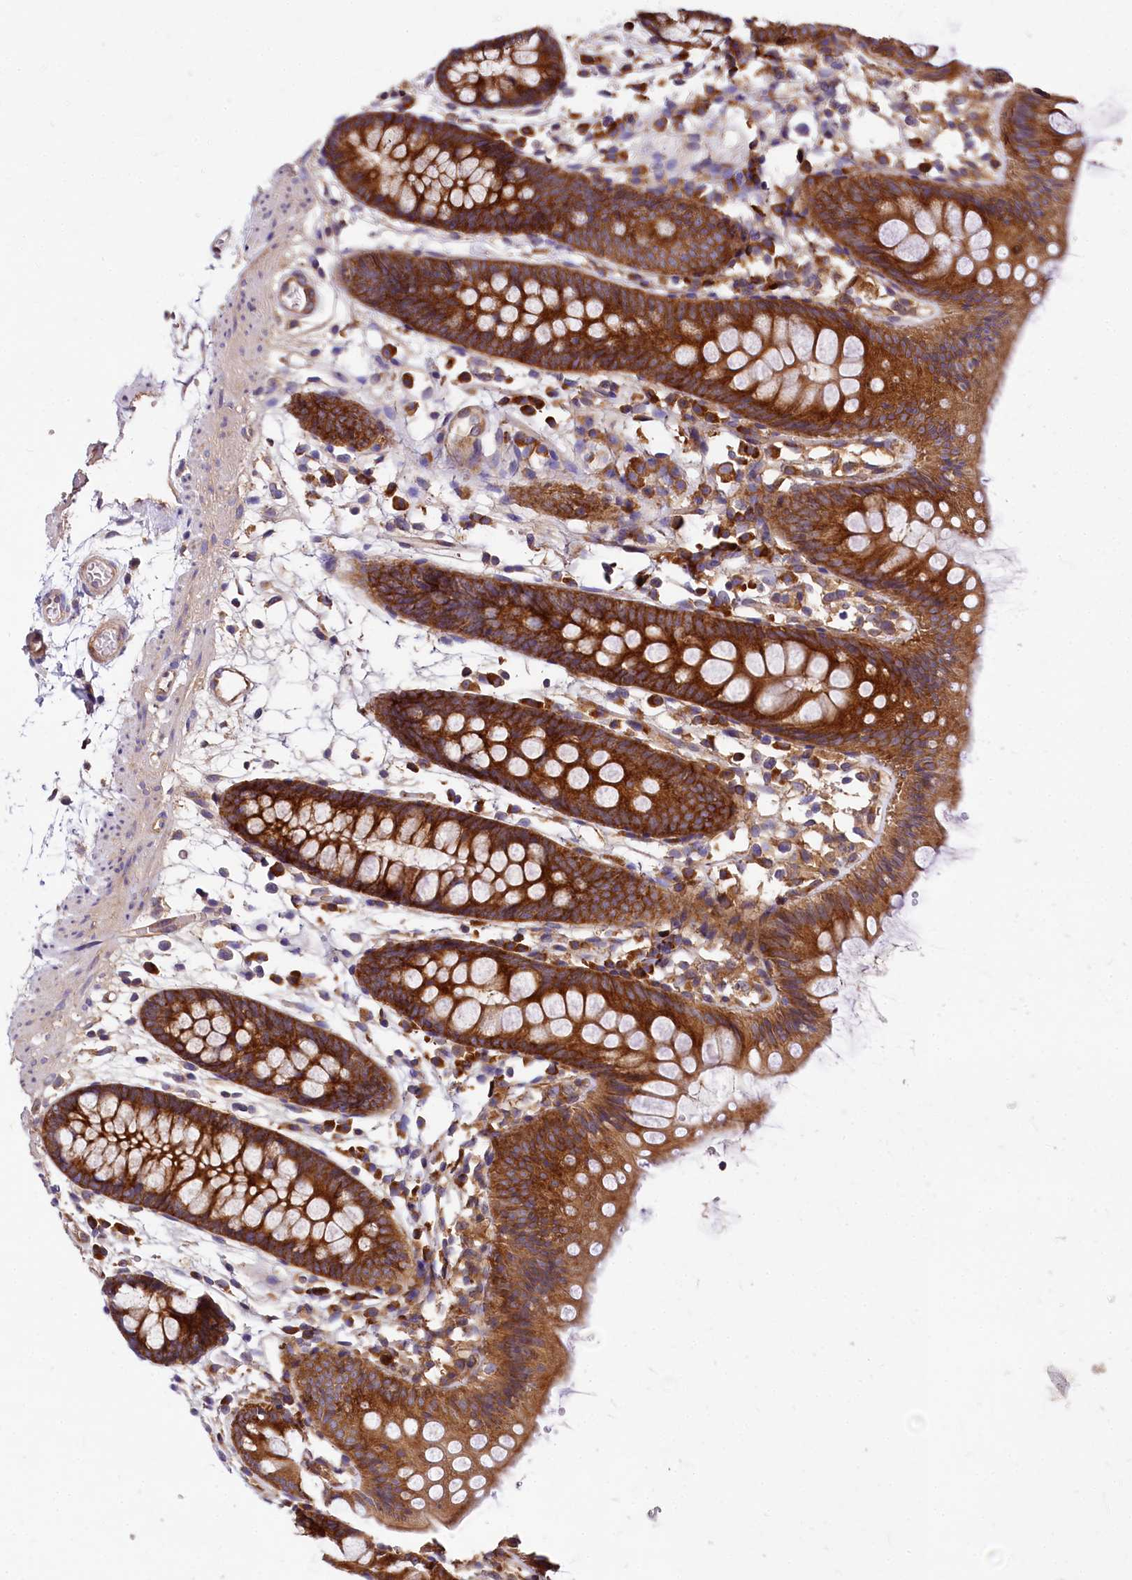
{"staining": {"intensity": "moderate", "quantity": ">75%", "location": "cytoplasmic/membranous"}, "tissue": "colon", "cell_type": "Endothelial cells", "image_type": "normal", "snomed": [{"axis": "morphology", "description": "Normal tissue, NOS"}, {"axis": "topography", "description": "Colon"}], "caption": "Approximately >75% of endothelial cells in normal colon exhibit moderate cytoplasmic/membranous protein staining as visualized by brown immunohistochemical staining.", "gene": "EIF2B2", "patient": {"sex": "male", "age": 56}}